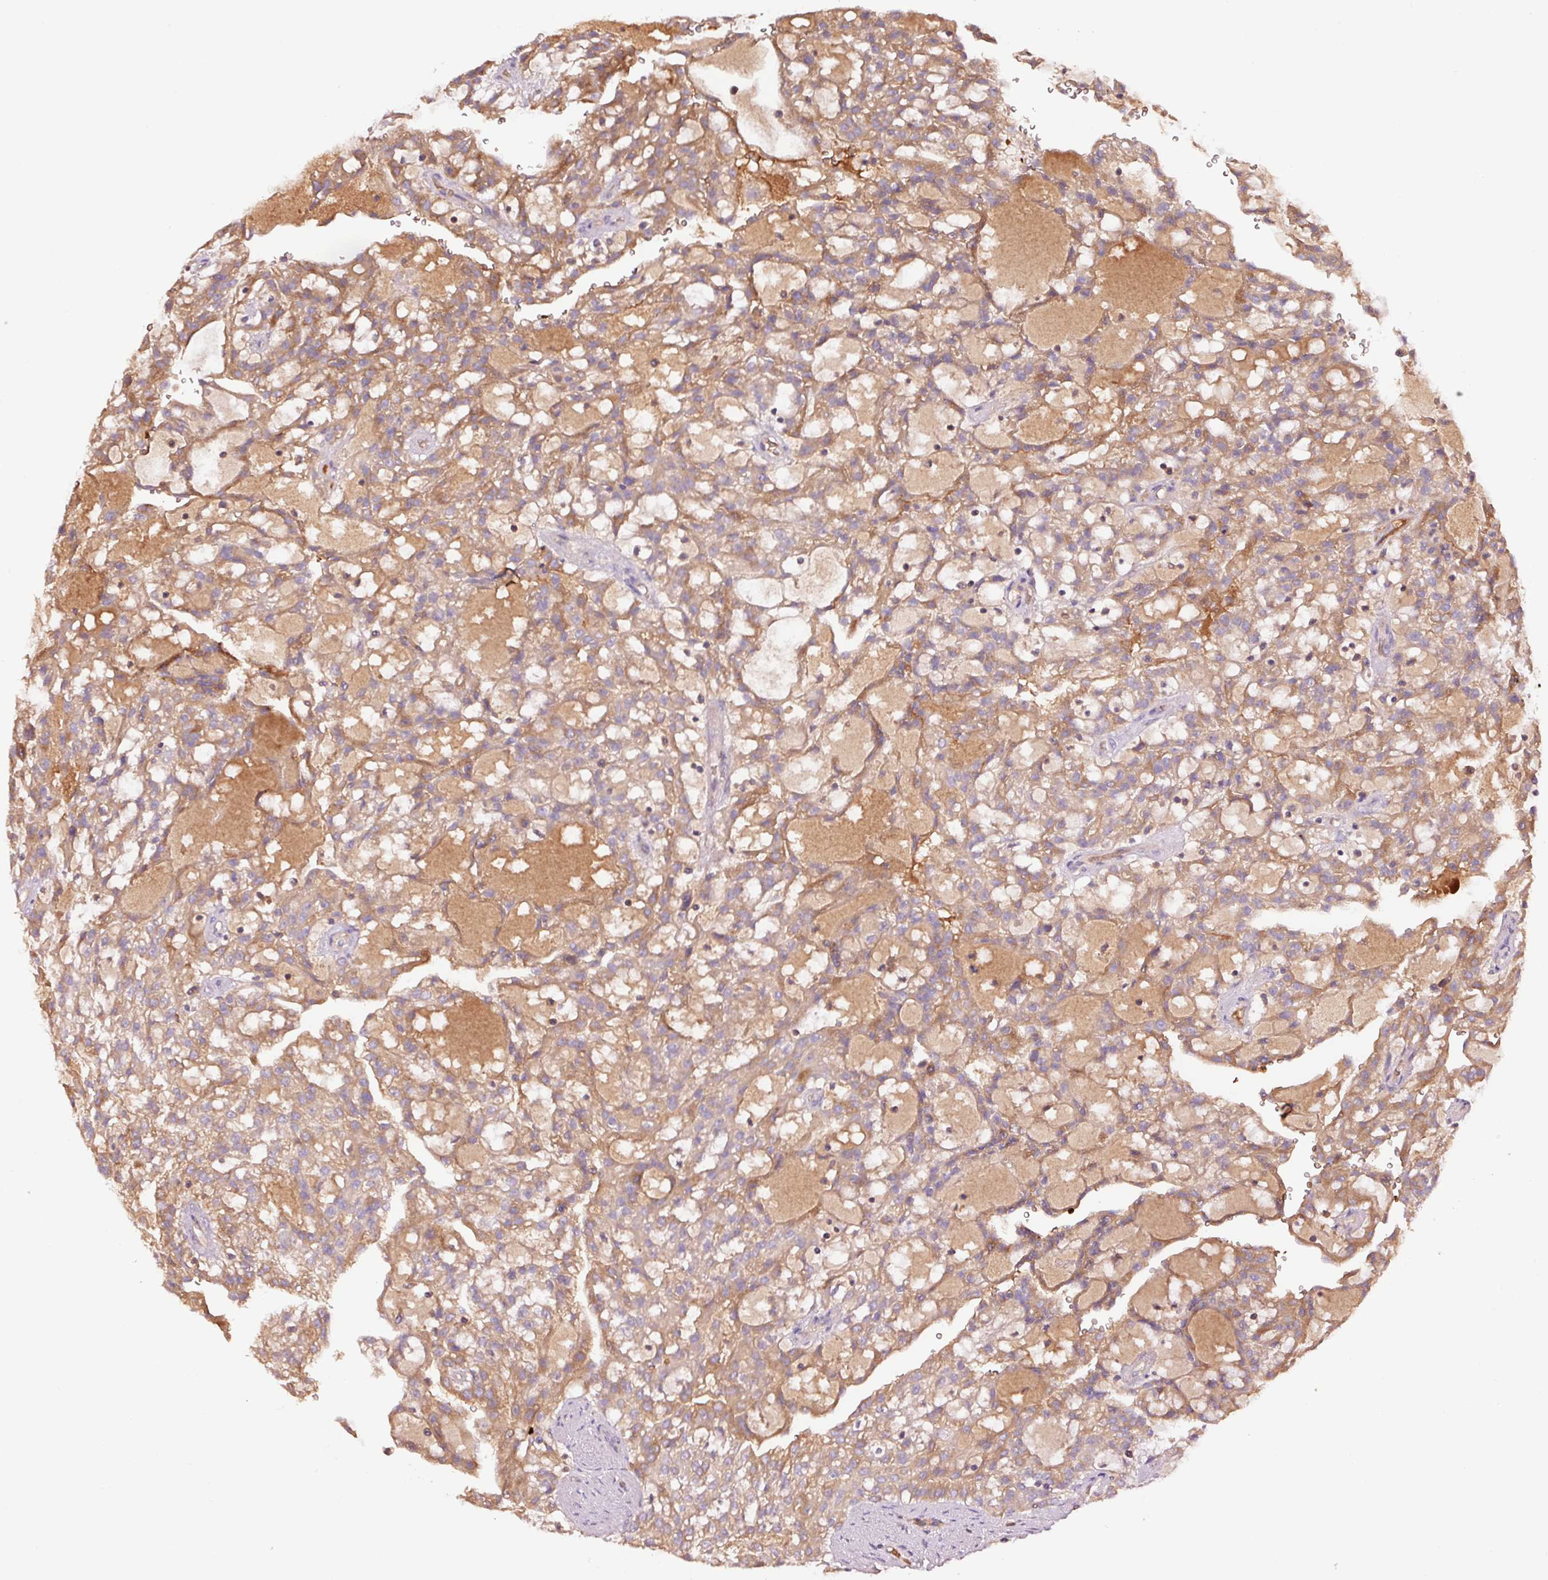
{"staining": {"intensity": "moderate", "quantity": ">75%", "location": "cytoplasmic/membranous"}, "tissue": "renal cancer", "cell_type": "Tumor cells", "image_type": "cancer", "snomed": [{"axis": "morphology", "description": "Adenocarcinoma, NOS"}, {"axis": "topography", "description": "Kidney"}], "caption": "IHC (DAB) staining of adenocarcinoma (renal) displays moderate cytoplasmic/membranous protein expression in approximately >75% of tumor cells. (DAB (3,3'-diaminobenzidine) = brown stain, brightfield microscopy at high magnification).", "gene": "PGLYRP2", "patient": {"sex": "male", "age": 63}}